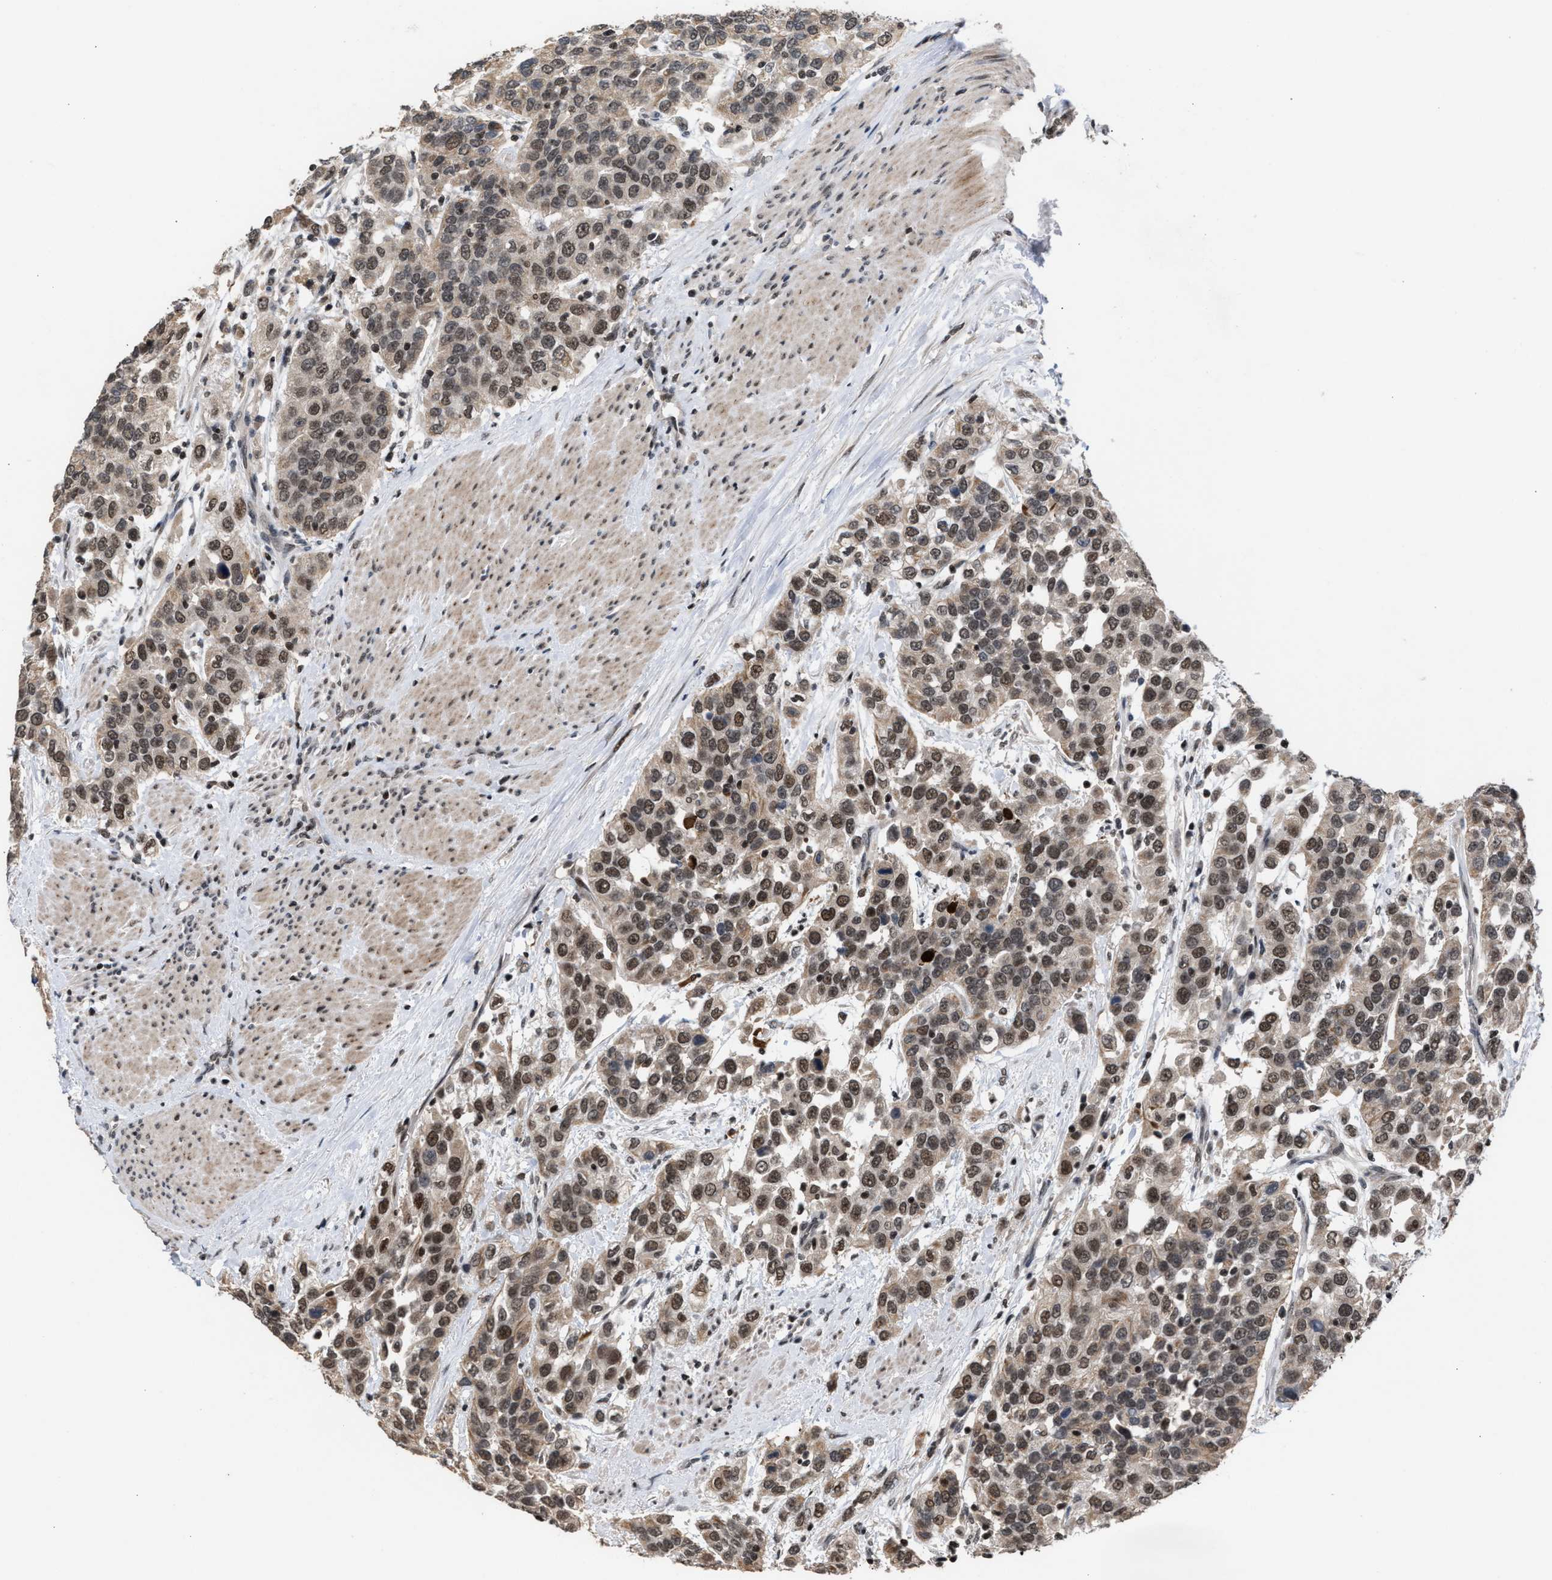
{"staining": {"intensity": "weak", "quantity": ">75%", "location": "nuclear"}, "tissue": "urothelial cancer", "cell_type": "Tumor cells", "image_type": "cancer", "snomed": [{"axis": "morphology", "description": "Urothelial carcinoma, High grade"}, {"axis": "topography", "description": "Urinary bladder"}], "caption": "Urothelial cancer tissue reveals weak nuclear positivity in about >75% of tumor cells, visualized by immunohistochemistry. (DAB (3,3'-diaminobenzidine) IHC with brightfield microscopy, high magnification).", "gene": "C9orf78", "patient": {"sex": "female", "age": 80}}